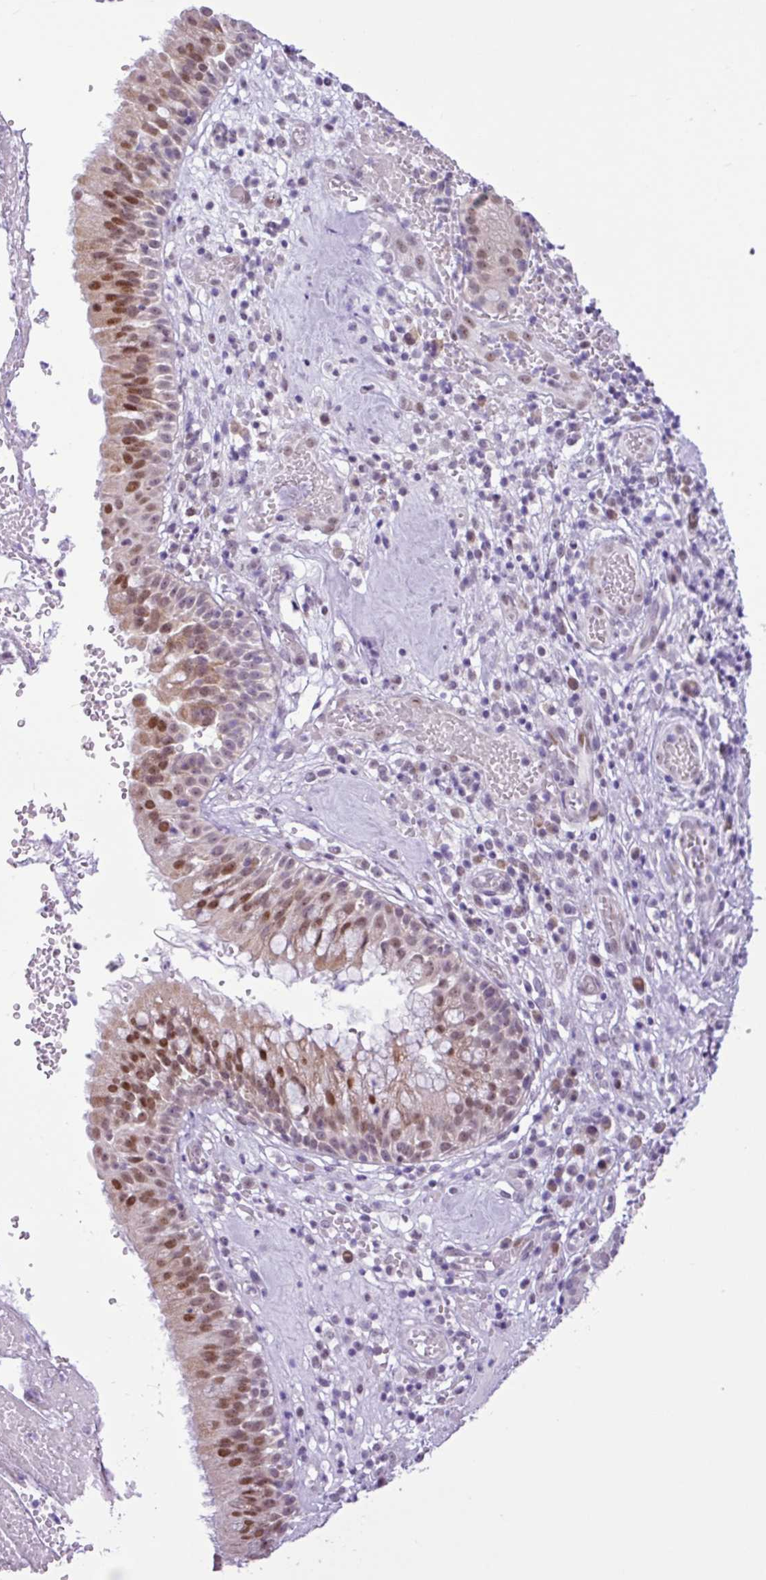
{"staining": {"intensity": "moderate", "quantity": "25%-75%", "location": "nuclear"}, "tissue": "nasopharynx", "cell_type": "Respiratory epithelial cells", "image_type": "normal", "snomed": [{"axis": "morphology", "description": "Normal tissue, NOS"}, {"axis": "topography", "description": "Nasopharynx"}], "caption": "DAB (3,3'-diaminobenzidine) immunohistochemical staining of benign nasopharynx displays moderate nuclear protein expression in about 25%-75% of respiratory epithelial cells. (brown staining indicates protein expression, while blue staining denotes nuclei).", "gene": "ELOA2", "patient": {"sex": "male", "age": 65}}